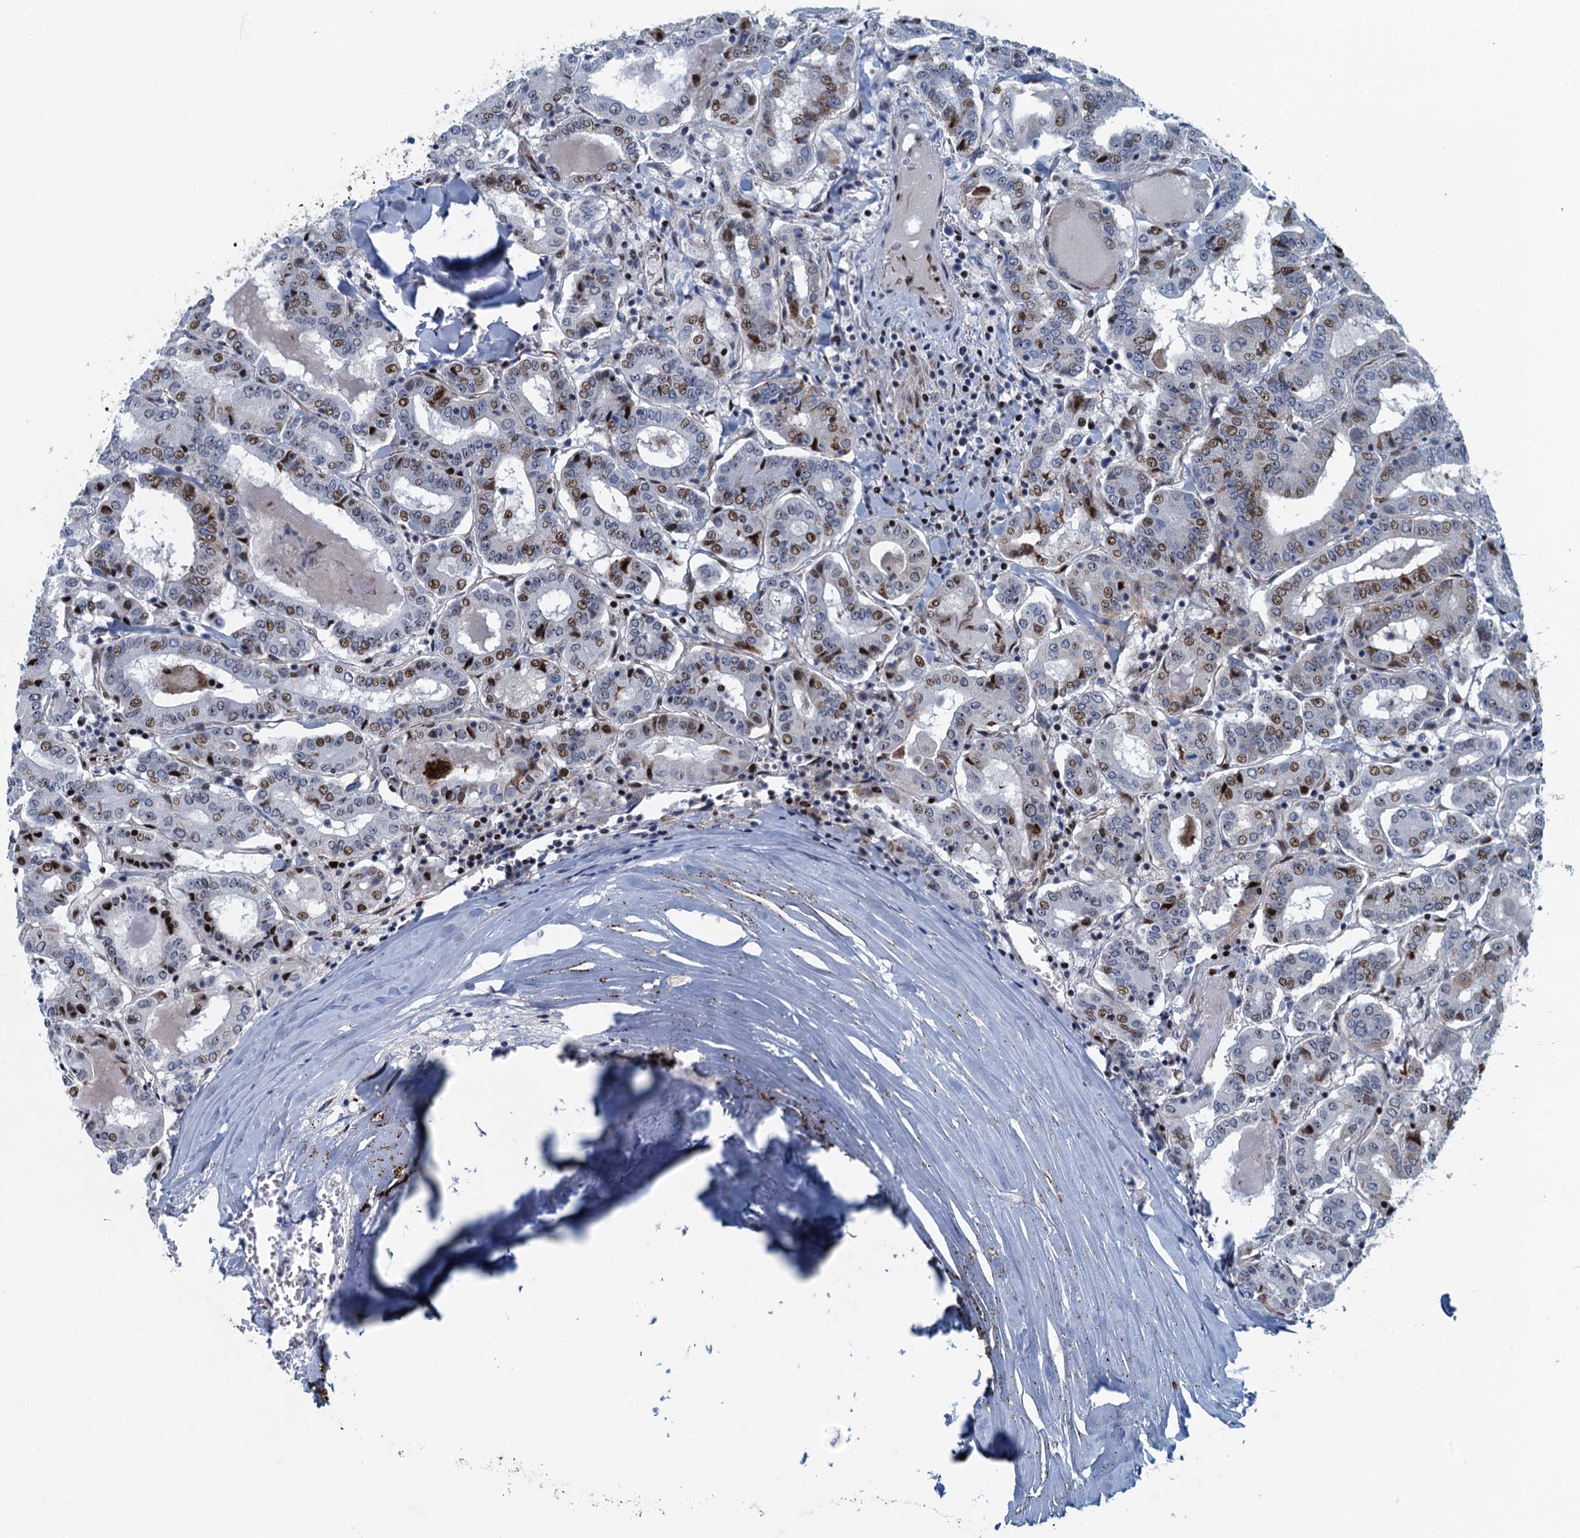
{"staining": {"intensity": "moderate", "quantity": "25%-75%", "location": "nuclear"}, "tissue": "thyroid cancer", "cell_type": "Tumor cells", "image_type": "cancer", "snomed": [{"axis": "morphology", "description": "Papillary adenocarcinoma, NOS"}, {"axis": "topography", "description": "Thyroid gland"}], "caption": "This is an image of immunohistochemistry staining of papillary adenocarcinoma (thyroid), which shows moderate expression in the nuclear of tumor cells.", "gene": "ANKRD13D", "patient": {"sex": "female", "age": 72}}